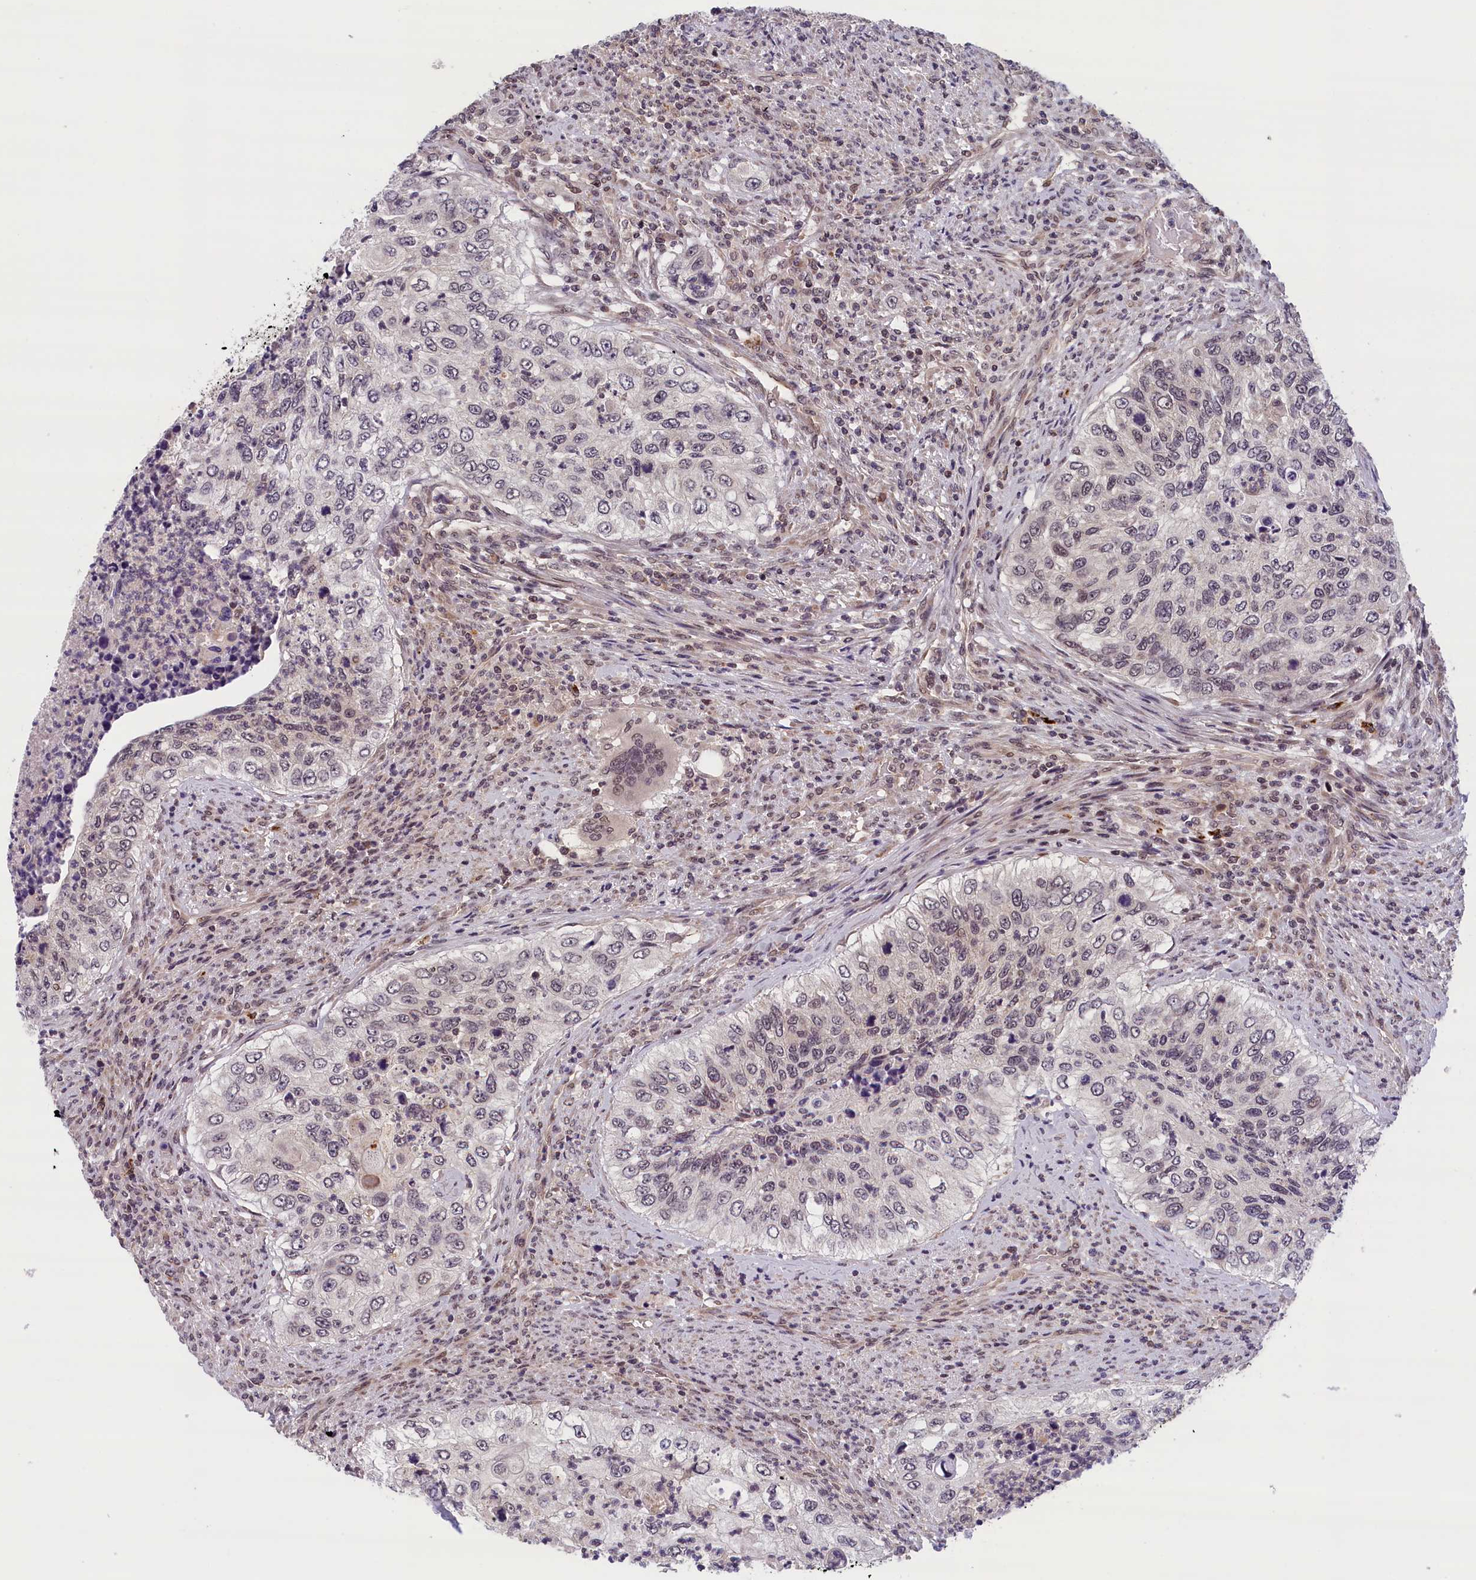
{"staining": {"intensity": "weak", "quantity": "25%-75%", "location": "nuclear"}, "tissue": "urothelial cancer", "cell_type": "Tumor cells", "image_type": "cancer", "snomed": [{"axis": "morphology", "description": "Urothelial carcinoma, High grade"}, {"axis": "topography", "description": "Urinary bladder"}], "caption": "Immunohistochemical staining of high-grade urothelial carcinoma shows weak nuclear protein positivity in about 25%-75% of tumor cells. (DAB IHC, brown staining for protein, blue staining for nuclei).", "gene": "KCNK6", "patient": {"sex": "female", "age": 60}}